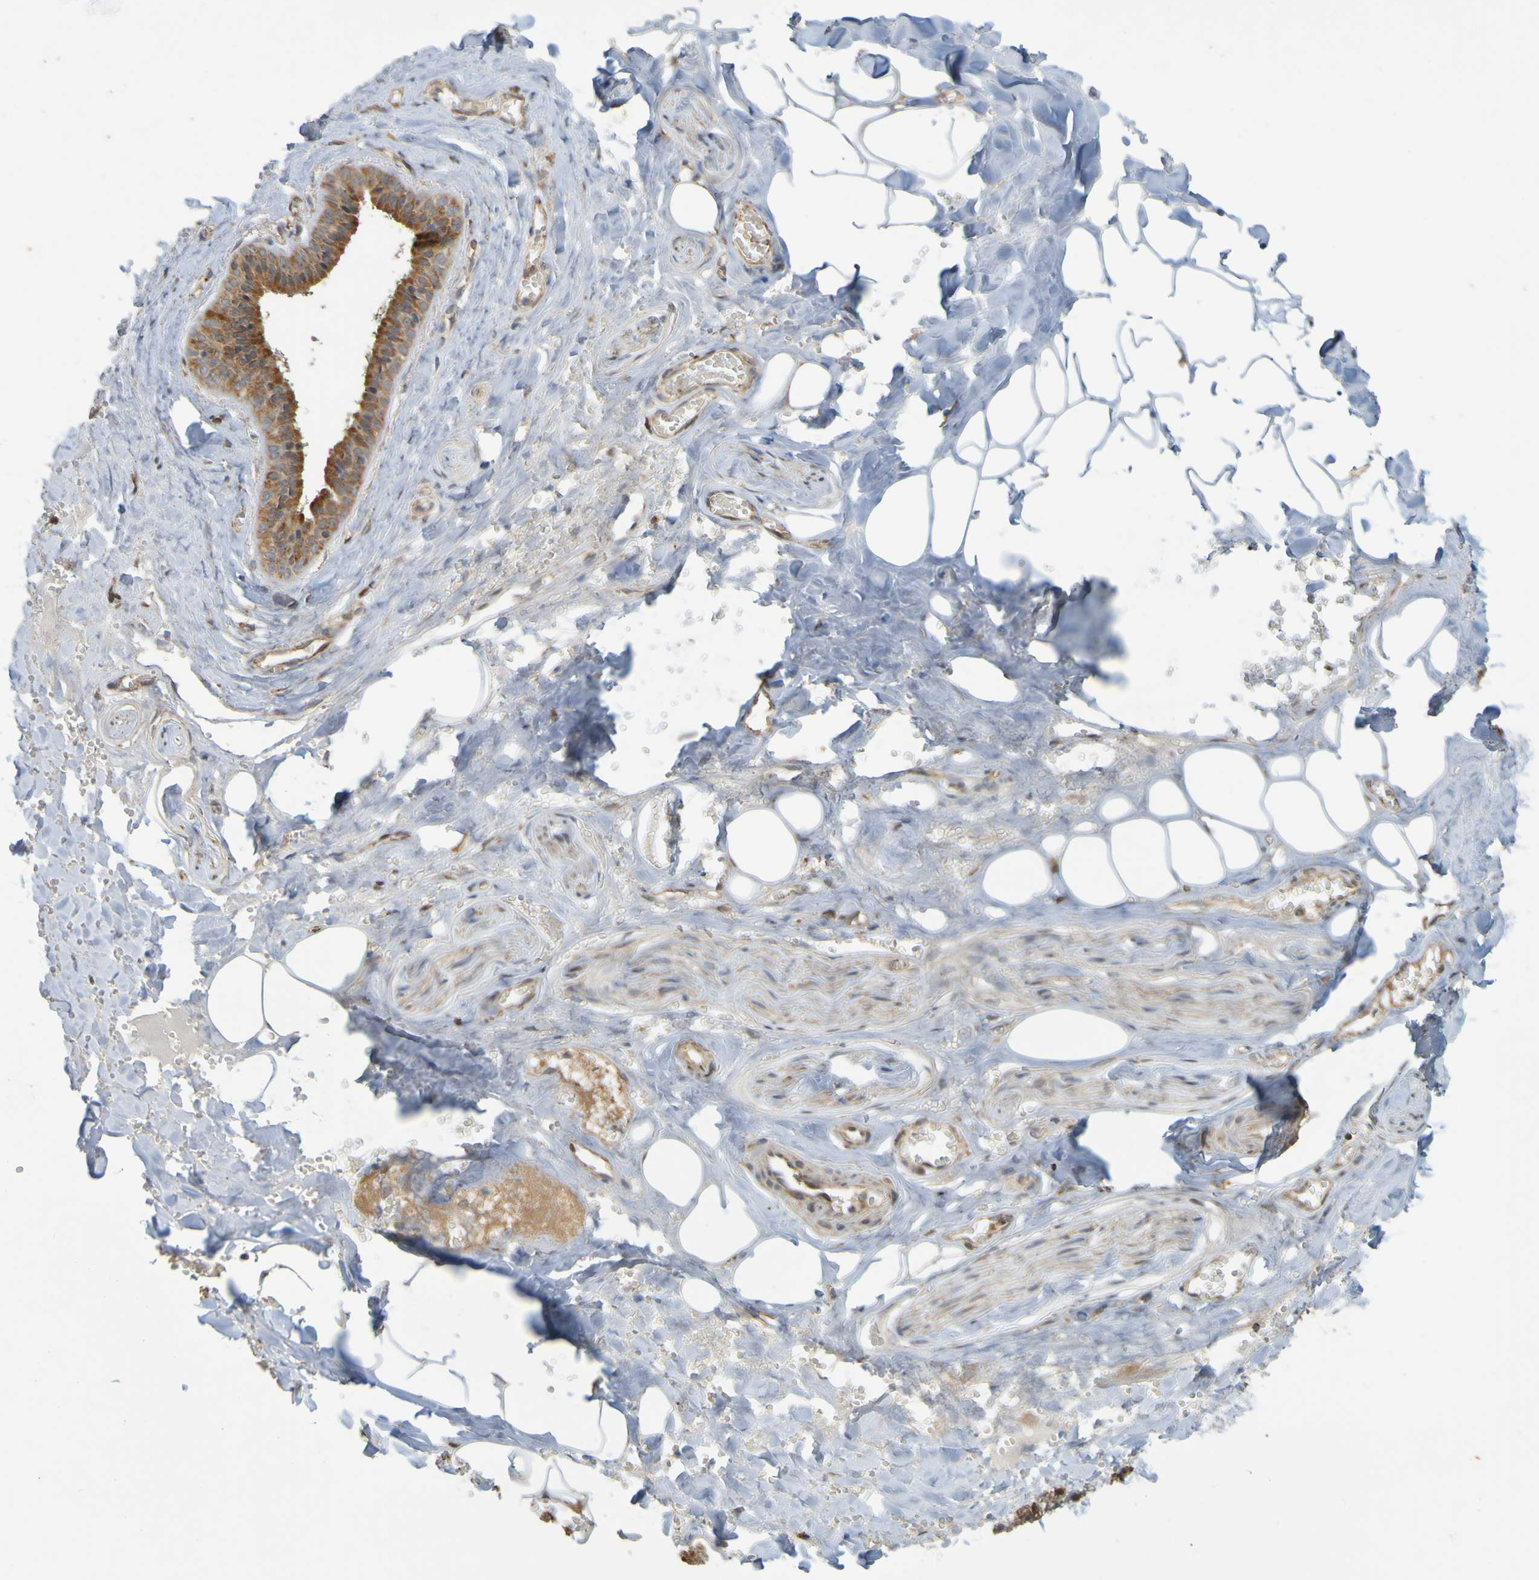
{"staining": {"intensity": "moderate", "quantity": ">75%", "location": "cytoplasmic/membranous"}, "tissue": "salivary gland", "cell_type": "Glandular cells", "image_type": "normal", "snomed": [{"axis": "morphology", "description": "Normal tissue, NOS"}, {"axis": "topography", "description": "Salivary gland"}], "caption": "Salivary gland stained with IHC exhibits moderate cytoplasmic/membranous positivity in approximately >75% of glandular cells. The staining was performed using DAB (3,3'-diaminobenzidine), with brown indicating positive protein expression. Nuclei are stained blue with hematoxylin.", "gene": "TMBIM1", "patient": {"sex": "male", "age": 62}}